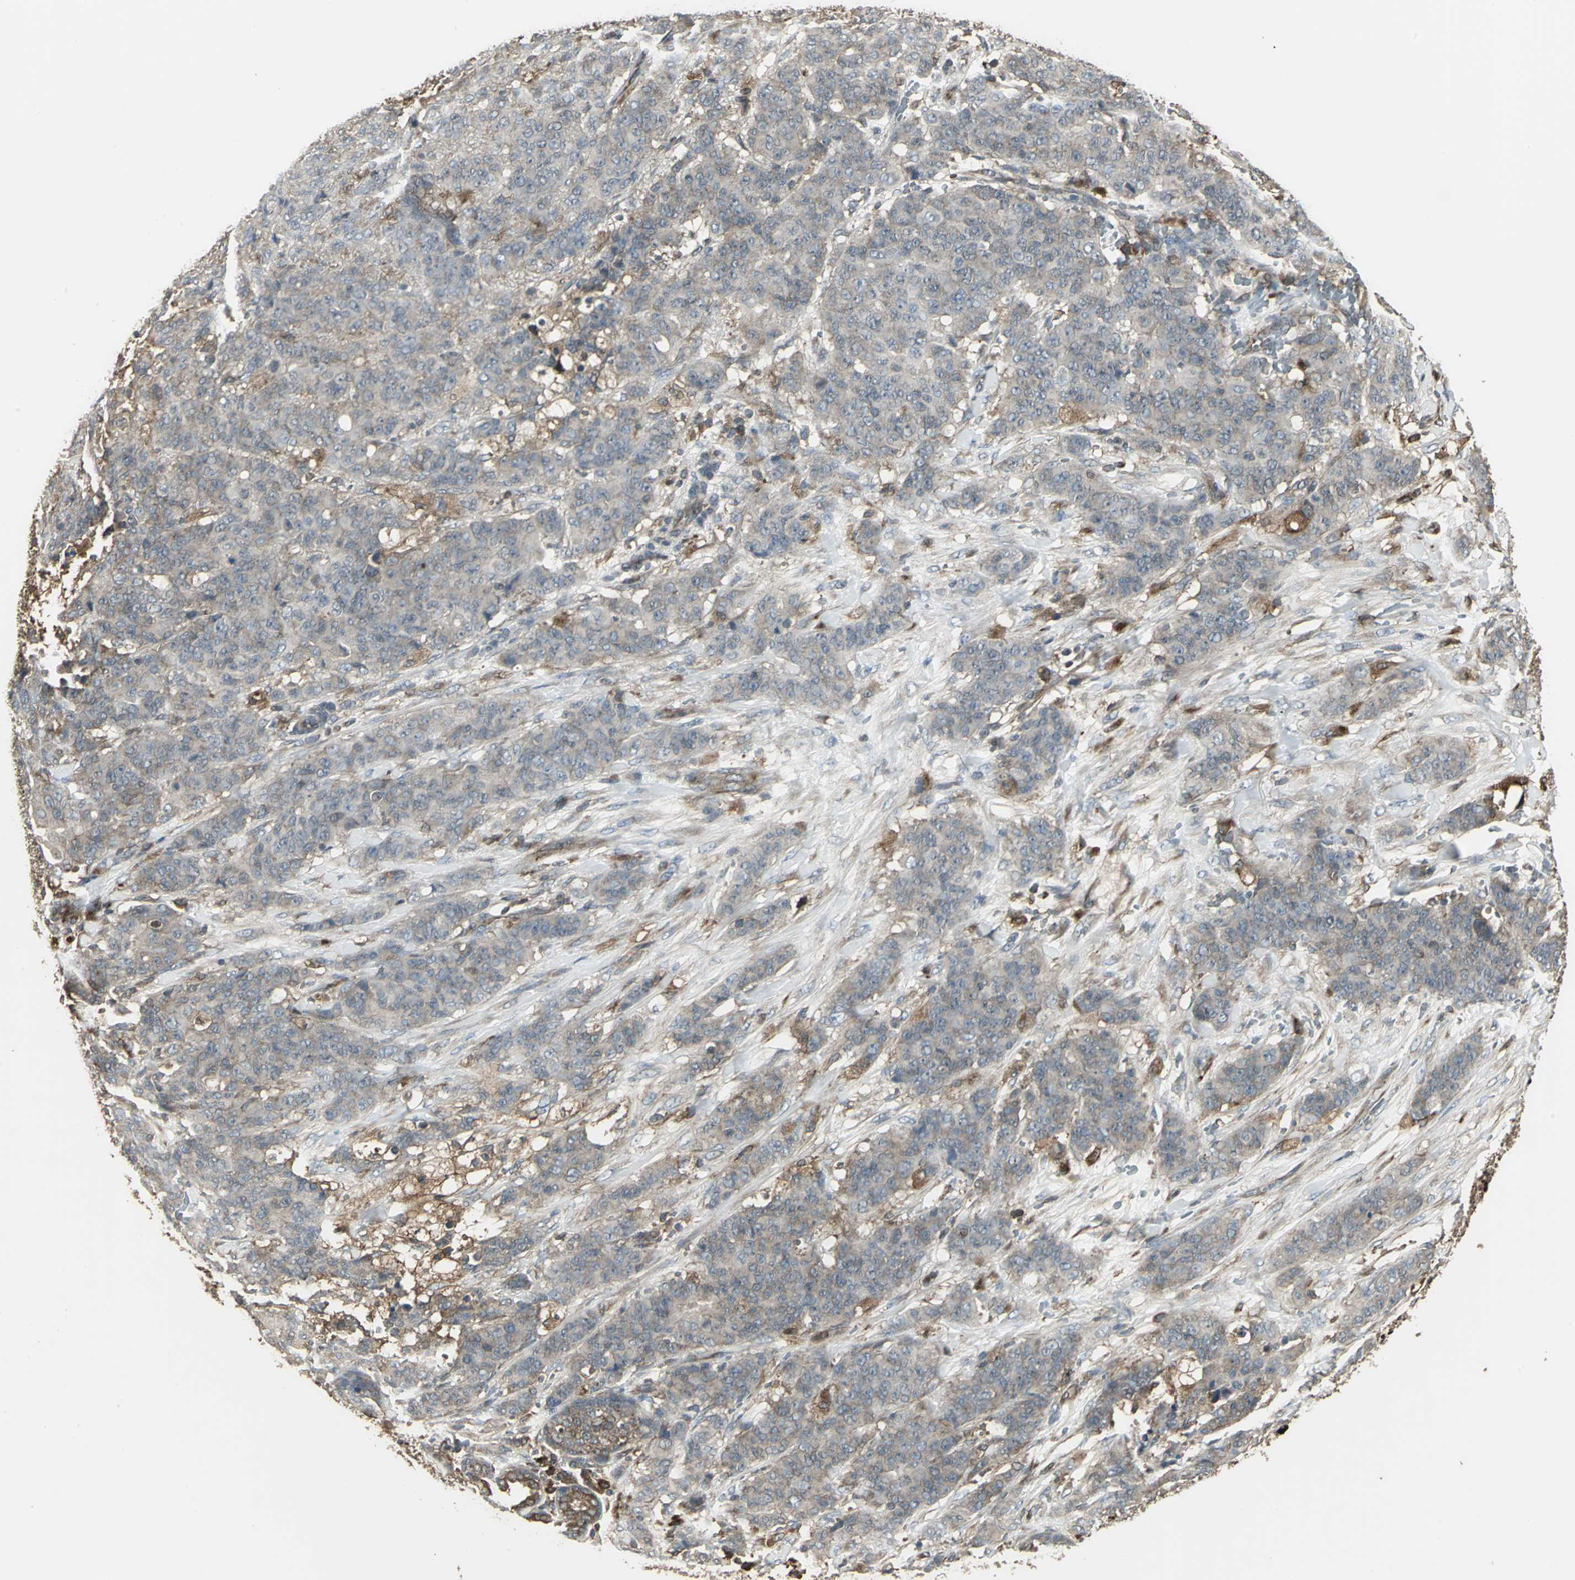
{"staining": {"intensity": "weak", "quantity": ">75%", "location": "cytoplasmic/membranous"}, "tissue": "breast cancer", "cell_type": "Tumor cells", "image_type": "cancer", "snomed": [{"axis": "morphology", "description": "Duct carcinoma"}, {"axis": "topography", "description": "Breast"}], "caption": "Weak cytoplasmic/membranous expression is identified in approximately >75% of tumor cells in breast intraductal carcinoma. (DAB (3,3'-diaminobenzidine) IHC with brightfield microscopy, high magnification).", "gene": "PRXL2B", "patient": {"sex": "female", "age": 40}}